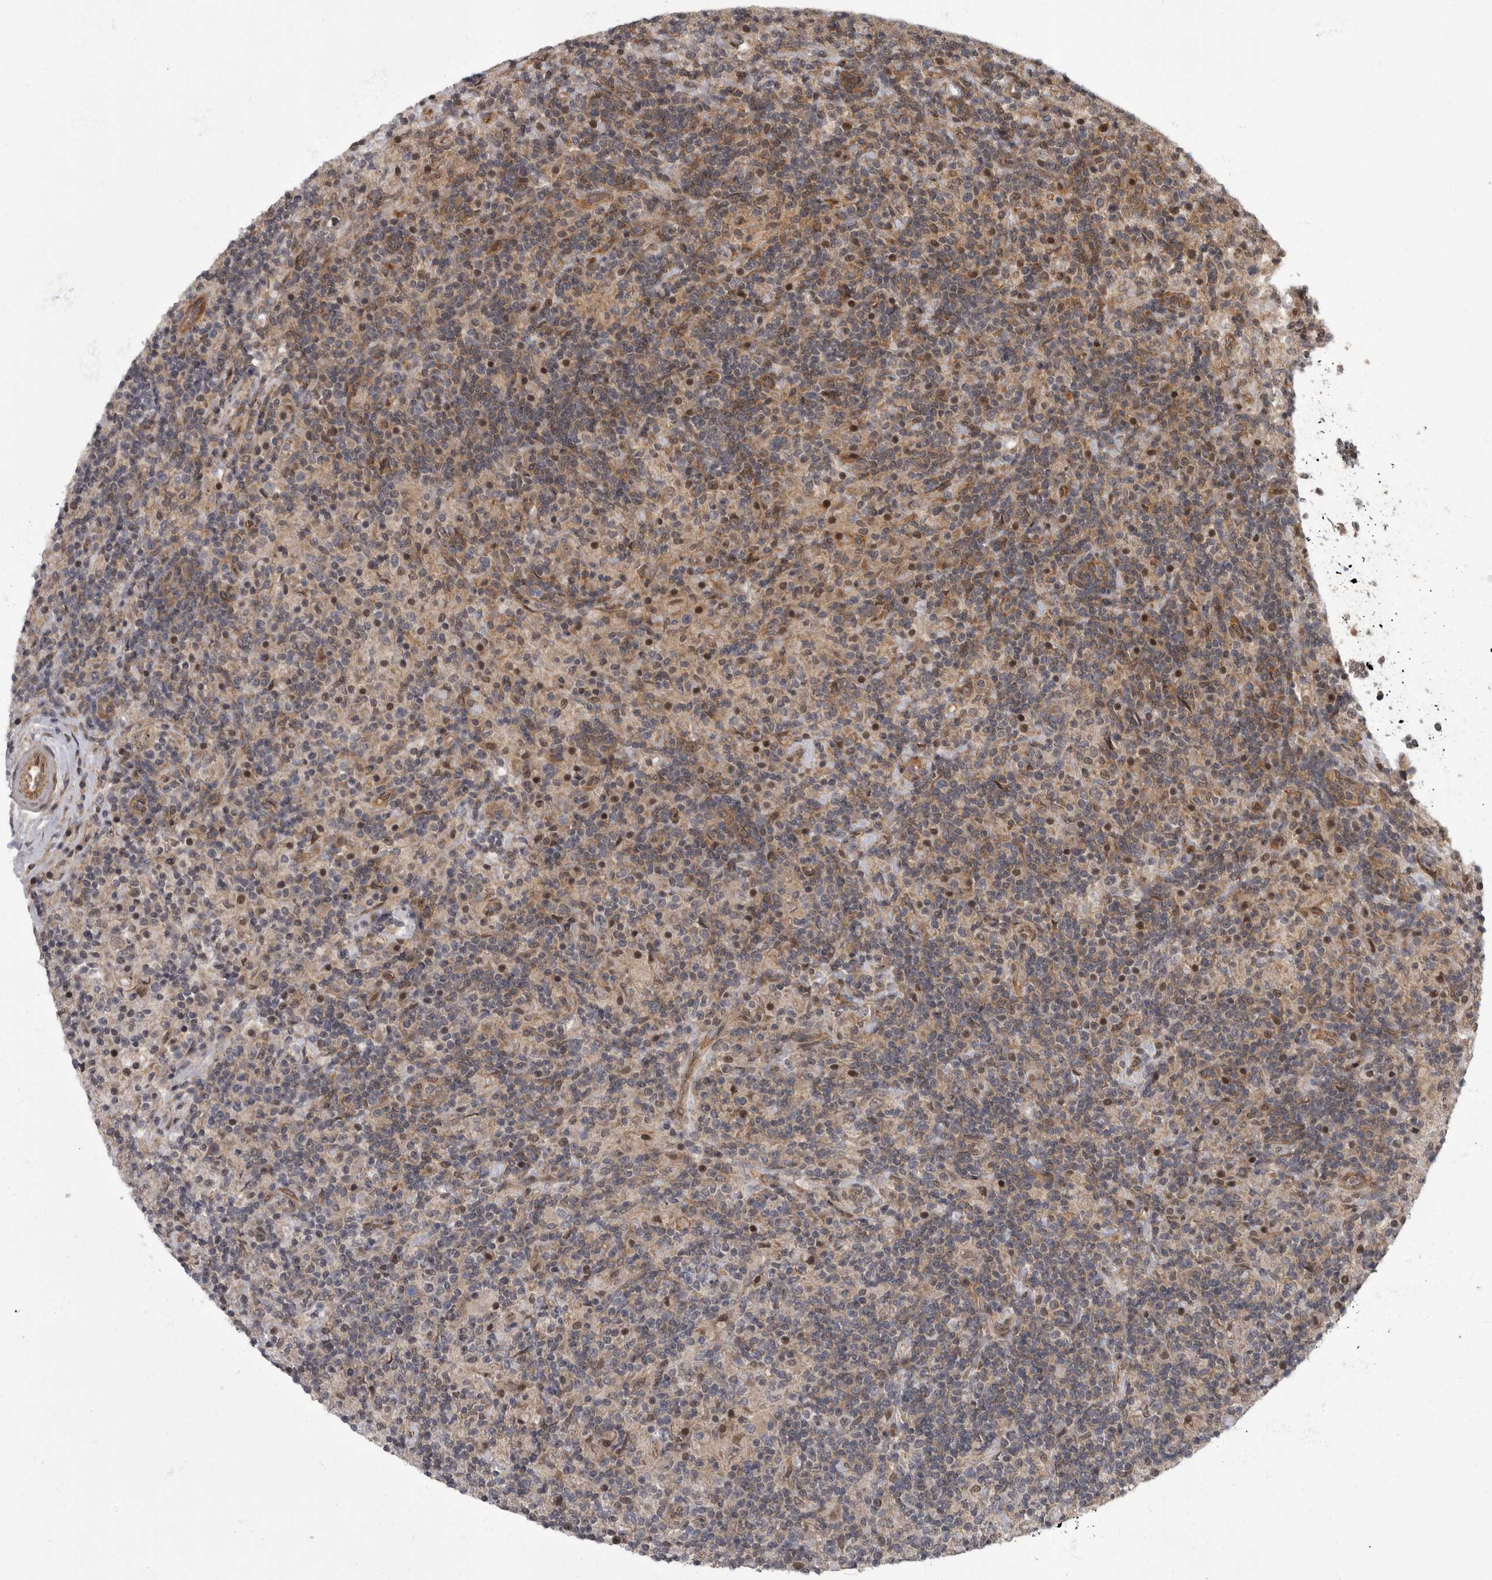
{"staining": {"intensity": "weak", "quantity": "<25%", "location": "cytoplasmic/membranous,nuclear"}, "tissue": "lymphoma", "cell_type": "Tumor cells", "image_type": "cancer", "snomed": [{"axis": "morphology", "description": "Hodgkin's disease, NOS"}, {"axis": "topography", "description": "Lymph node"}], "caption": "Immunohistochemistry histopathology image of neoplastic tissue: lymphoma stained with DAB (3,3'-diaminobenzidine) demonstrates no significant protein expression in tumor cells. (Brightfield microscopy of DAB immunohistochemistry (IHC) at high magnification).", "gene": "VPS50", "patient": {"sex": "male", "age": 70}}